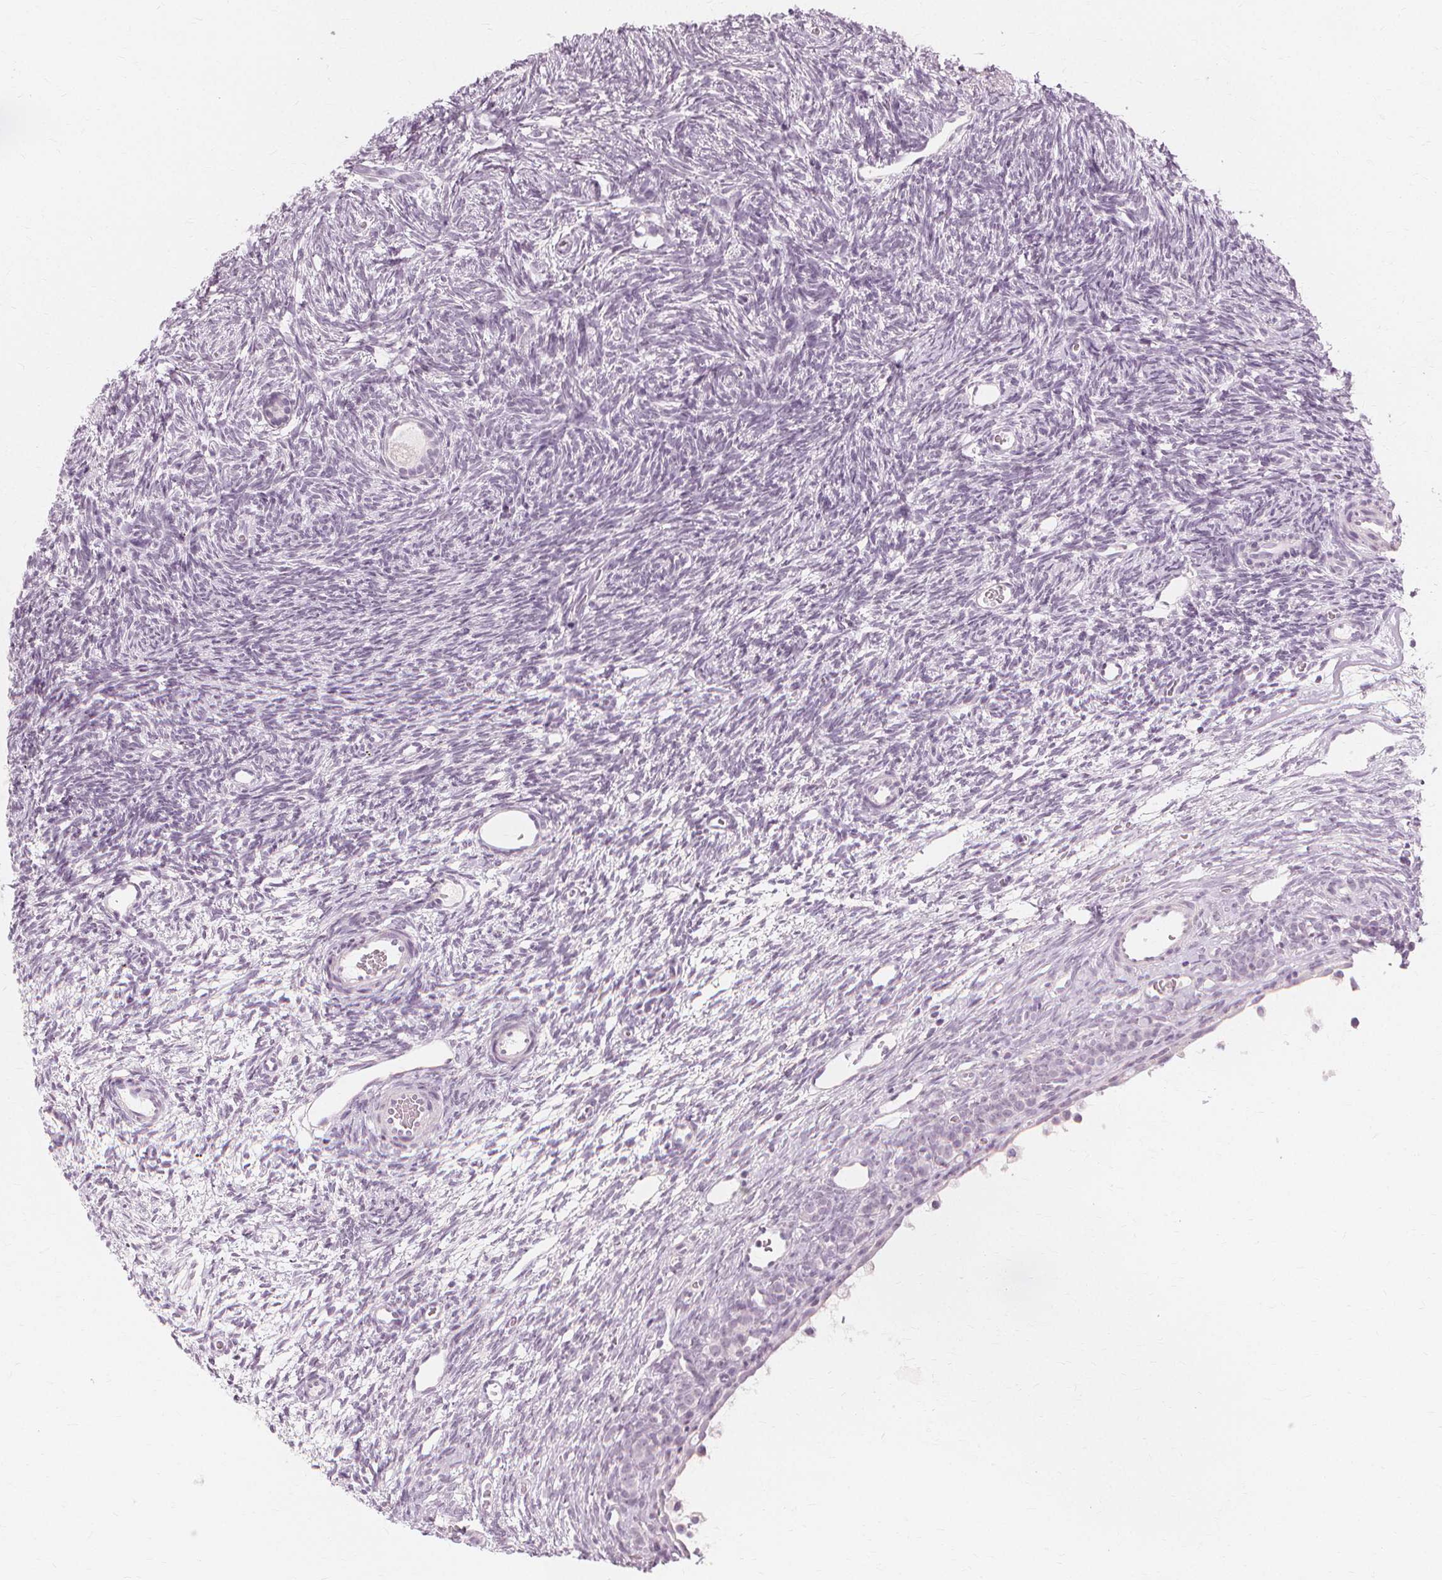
{"staining": {"intensity": "negative", "quantity": "none", "location": "none"}, "tissue": "ovary", "cell_type": "Follicle cells", "image_type": "normal", "snomed": [{"axis": "morphology", "description": "Normal tissue, NOS"}, {"axis": "topography", "description": "Ovary"}], "caption": "This is an immunohistochemistry image of benign ovary. There is no positivity in follicle cells.", "gene": "NXPE1", "patient": {"sex": "female", "age": 34}}